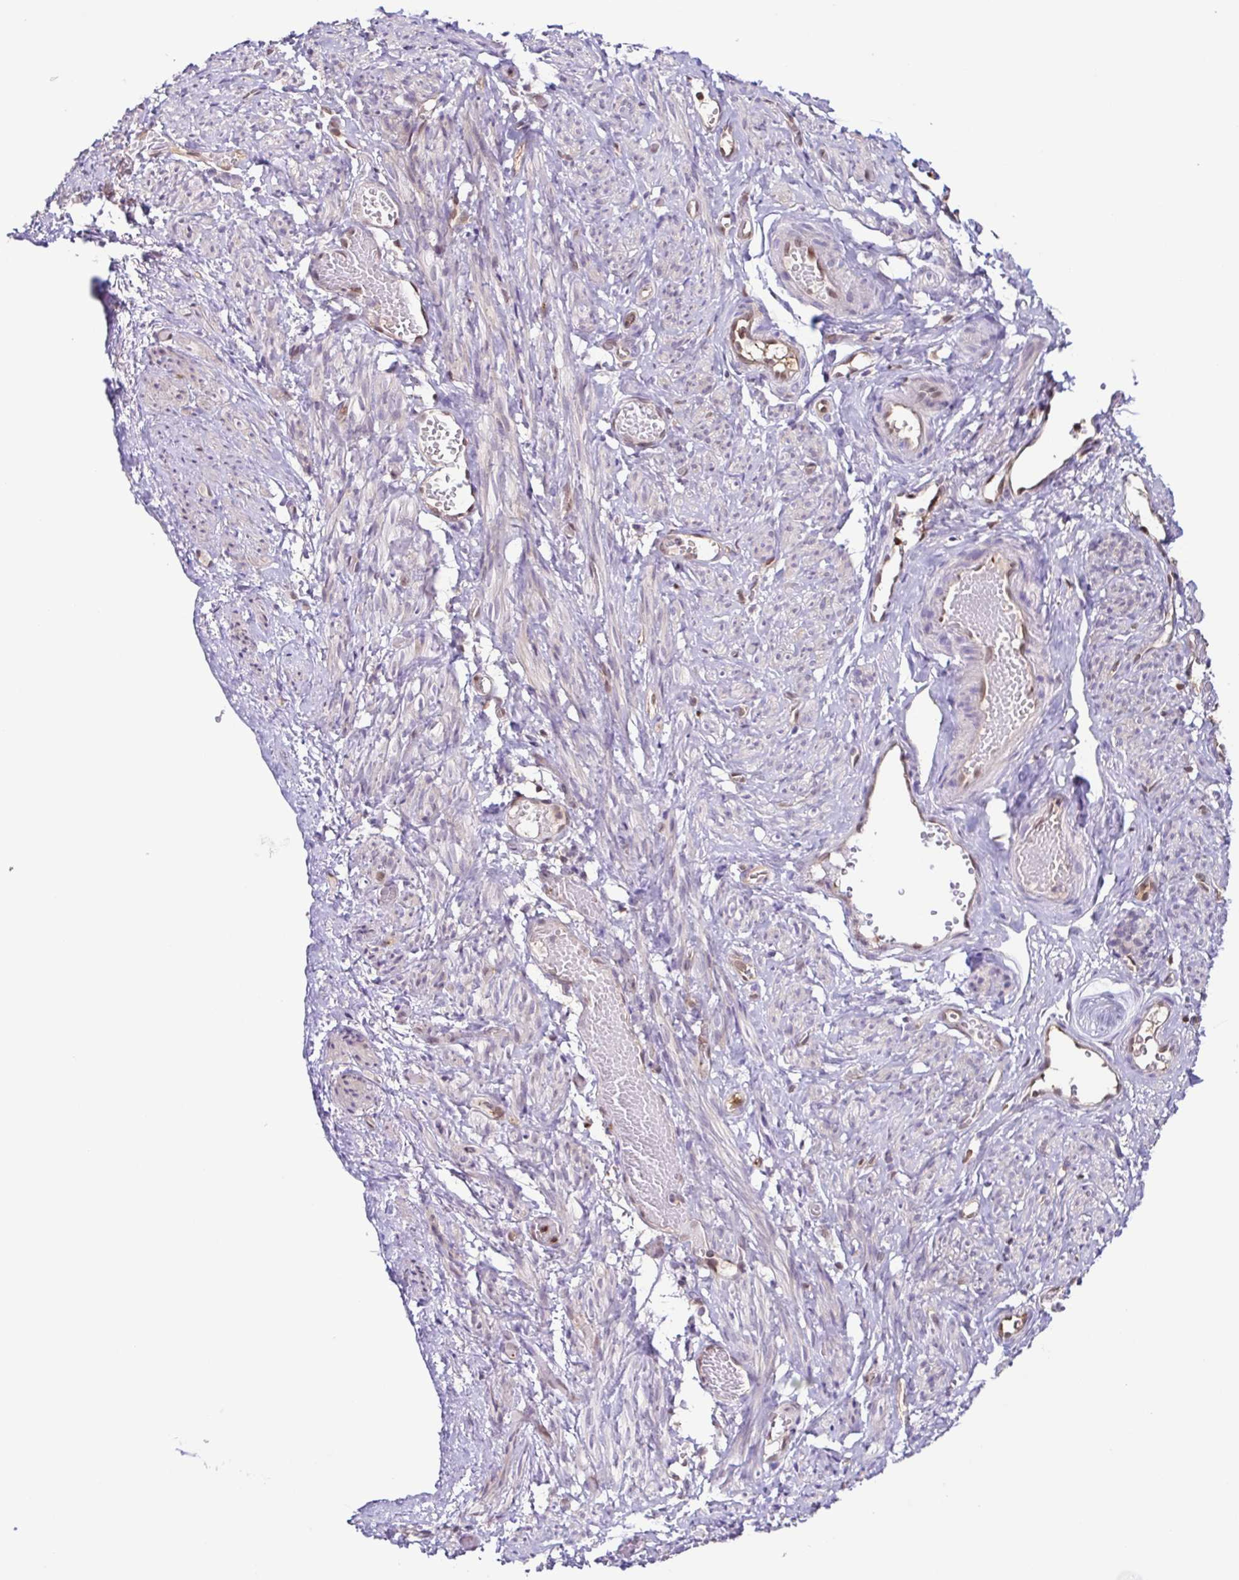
{"staining": {"intensity": "weak", "quantity": "<25%", "location": "cytoplasmic/membranous"}, "tissue": "smooth muscle", "cell_type": "Smooth muscle cells", "image_type": "normal", "snomed": [{"axis": "morphology", "description": "Normal tissue, NOS"}, {"axis": "topography", "description": "Smooth muscle"}], "caption": "Smooth muscle cells show no significant protein positivity in normal smooth muscle.", "gene": "PSMB9", "patient": {"sex": "female", "age": 65}}